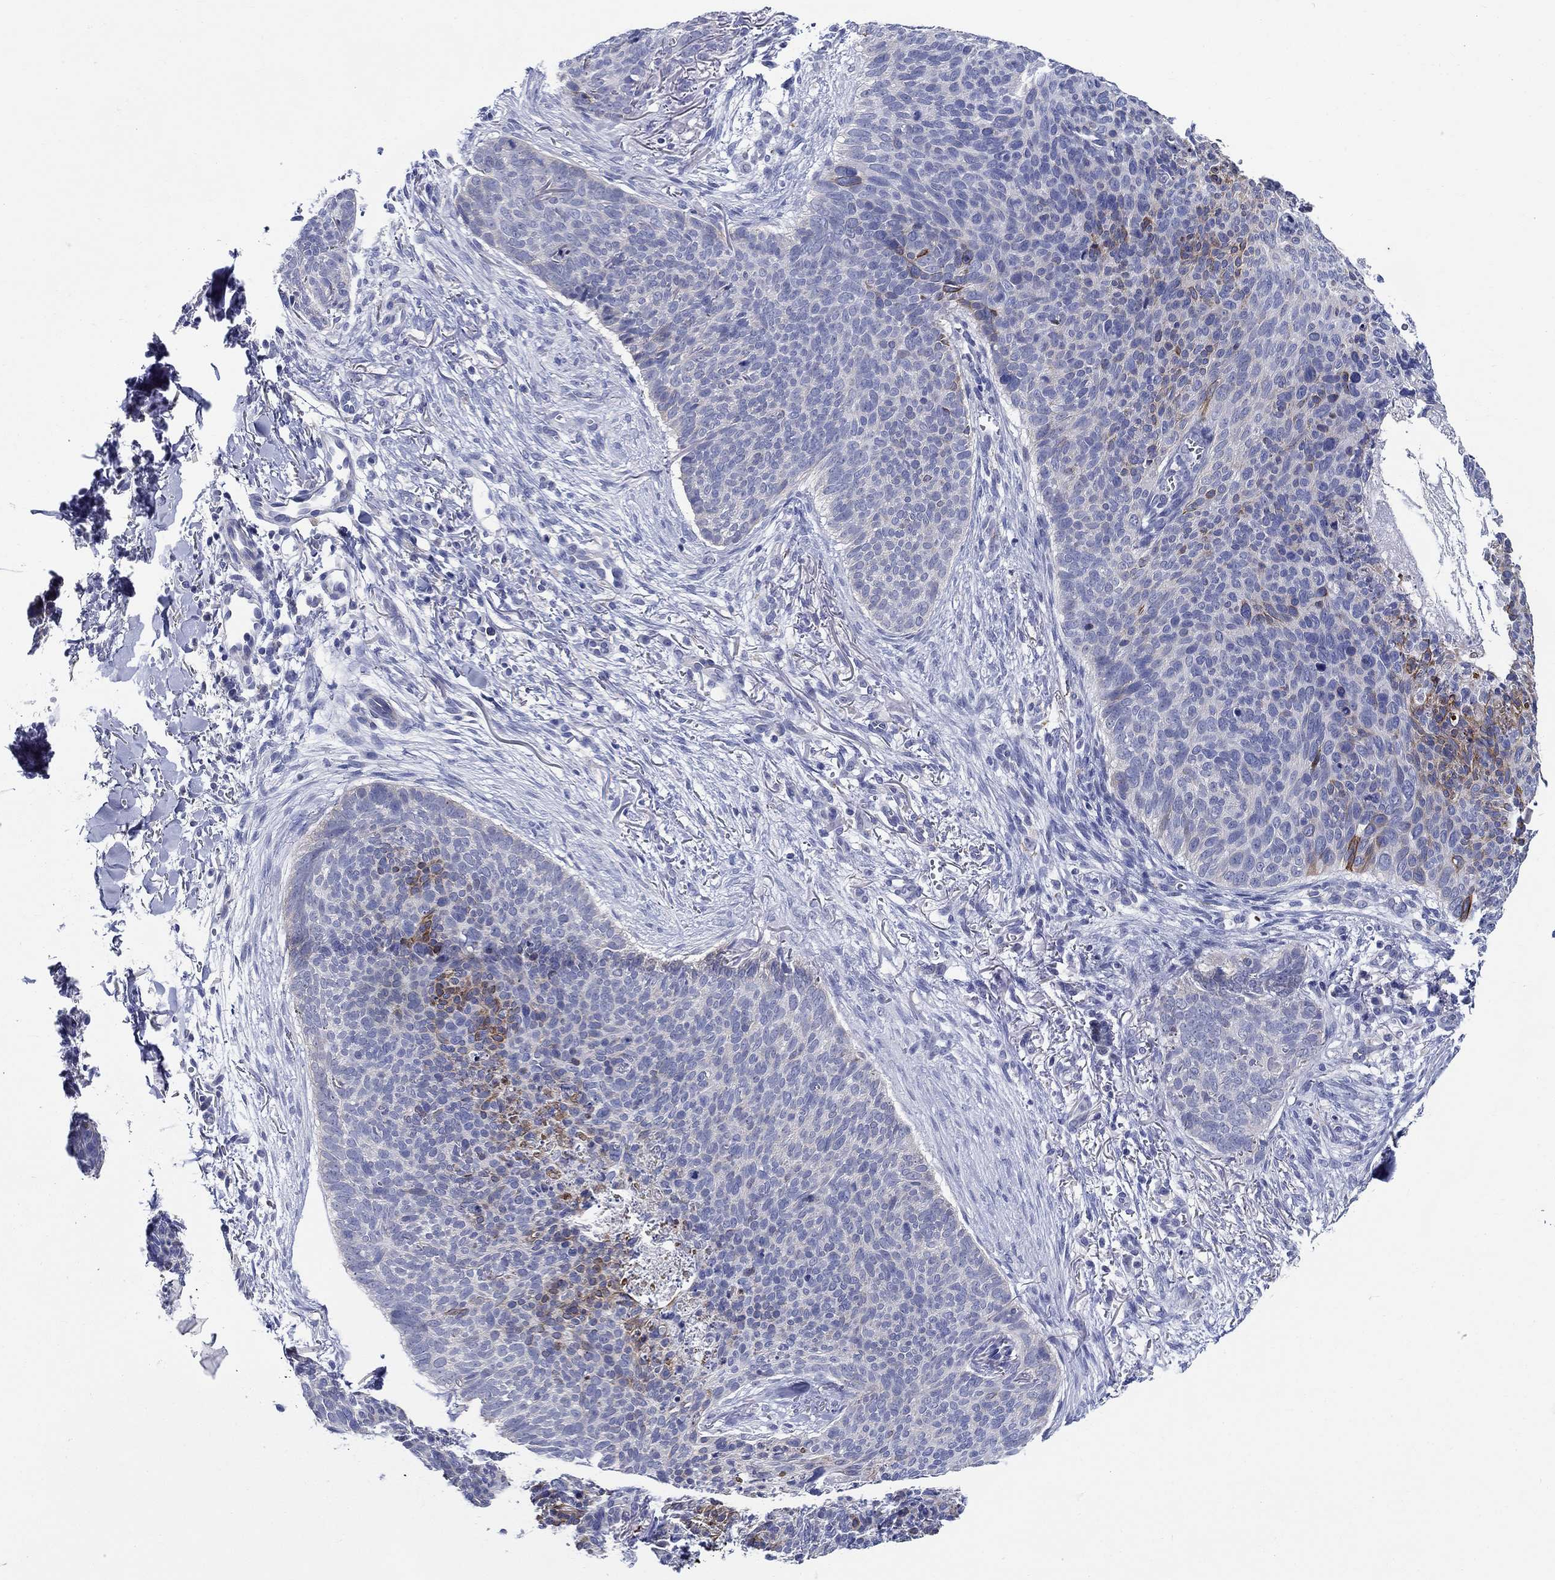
{"staining": {"intensity": "strong", "quantity": "<25%", "location": "cytoplasmic/membranous"}, "tissue": "skin cancer", "cell_type": "Tumor cells", "image_type": "cancer", "snomed": [{"axis": "morphology", "description": "Basal cell carcinoma"}, {"axis": "topography", "description": "Skin"}], "caption": "A brown stain highlights strong cytoplasmic/membranous positivity of a protein in skin cancer tumor cells.", "gene": "RAP1GAP", "patient": {"sex": "male", "age": 64}}